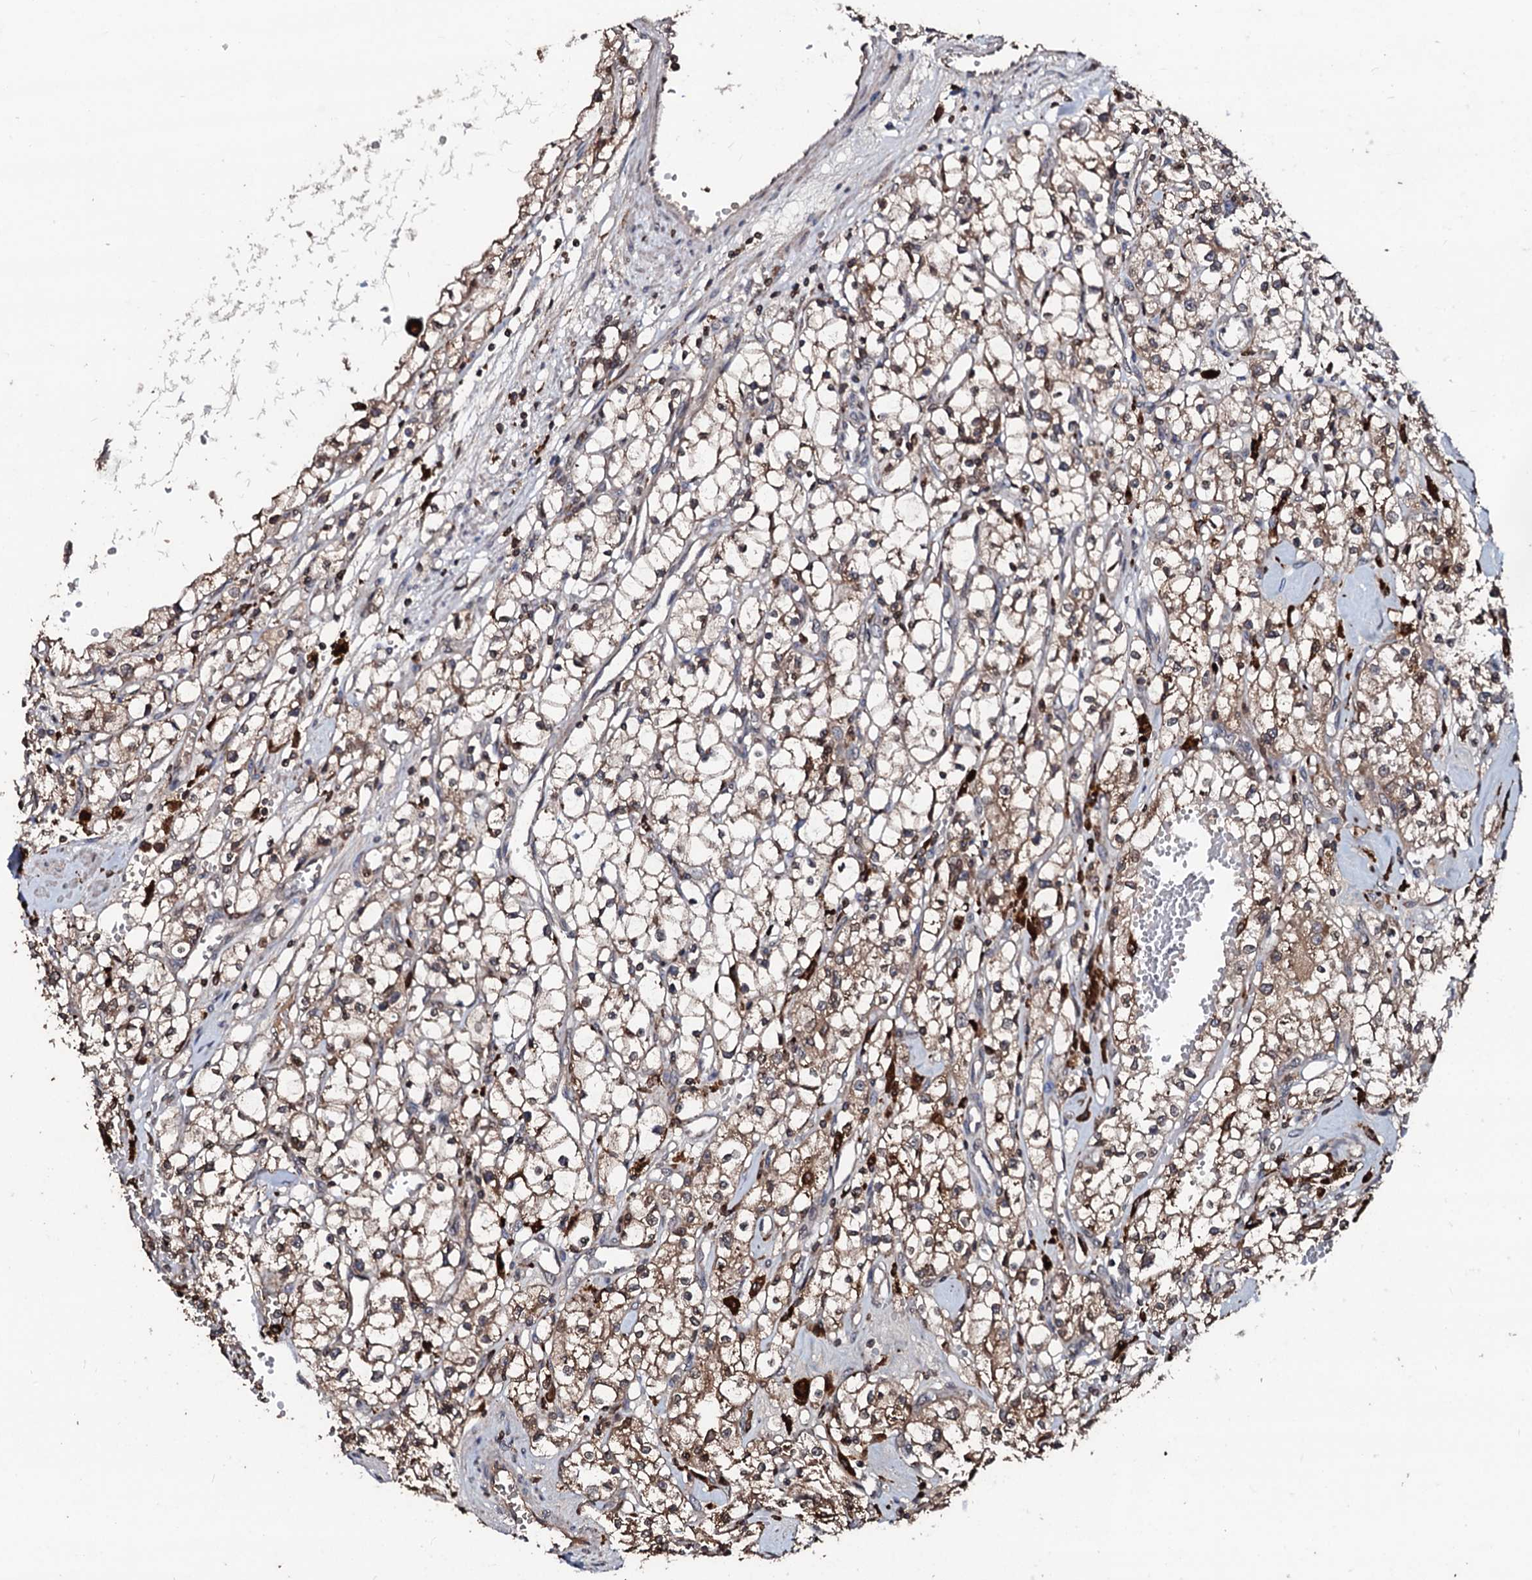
{"staining": {"intensity": "moderate", "quantity": ">75%", "location": "cytoplasmic/membranous"}, "tissue": "renal cancer", "cell_type": "Tumor cells", "image_type": "cancer", "snomed": [{"axis": "morphology", "description": "Adenocarcinoma, NOS"}, {"axis": "topography", "description": "Kidney"}], "caption": "A photomicrograph of human renal cancer (adenocarcinoma) stained for a protein displays moderate cytoplasmic/membranous brown staining in tumor cells. (Stains: DAB in brown, nuclei in blue, Microscopy: brightfield microscopy at high magnification).", "gene": "SDHAF2", "patient": {"sex": "male", "age": 56}}